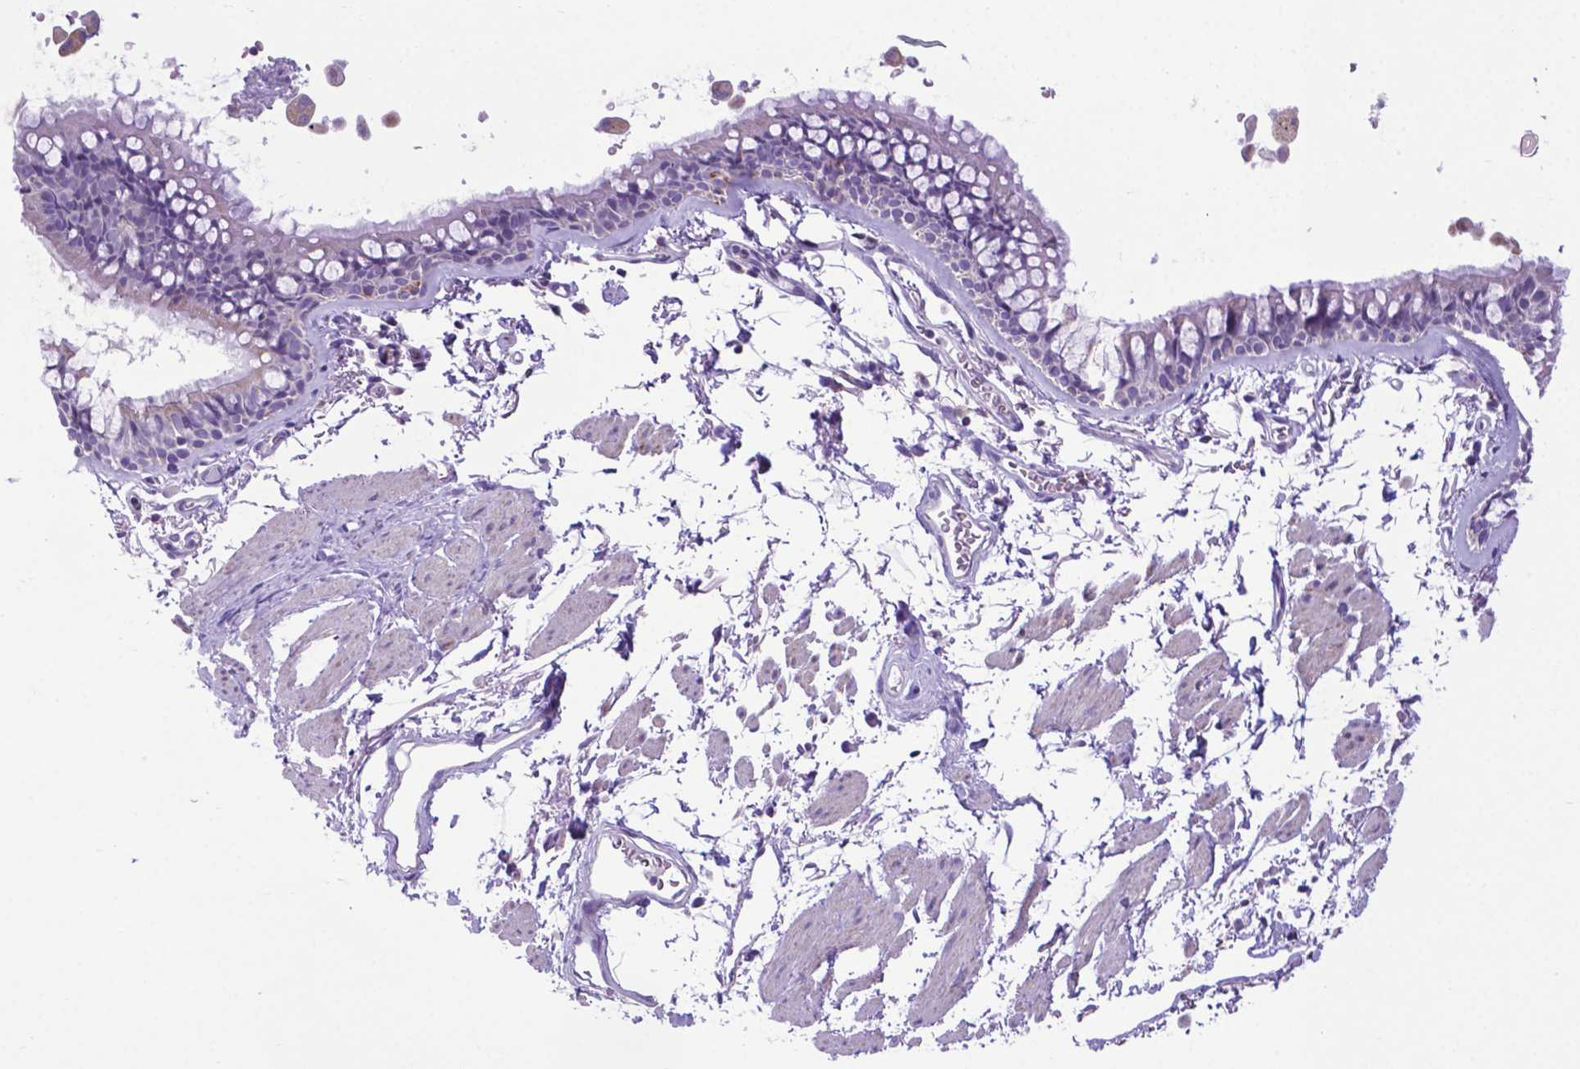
{"staining": {"intensity": "weak", "quantity": "25%-75%", "location": "cytoplasmic/membranous"}, "tissue": "bronchus", "cell_type": "Respiratory epithelial cells", "image_type": "normal", "snomed": [{"axis": "morphology", "description": "Normal tissue, NOS"}, {"axis": "topography", "description": "Cartilage tissue"}, {"axis": "topography", "description": "Bronchus"}], "caption": "DAB immunohistochemical staining of normal human bronchus displays weak cytoplasmic/membranous protein positivity in approximately 25%-75% of respiratory epithelial cells. (DAB (3,3'-diaminobenzidine) IHC, brown staining for protein, blue staining for nuclei).", "gene": "POU3F3", "patient": {"sex": "female", "age": 79}}